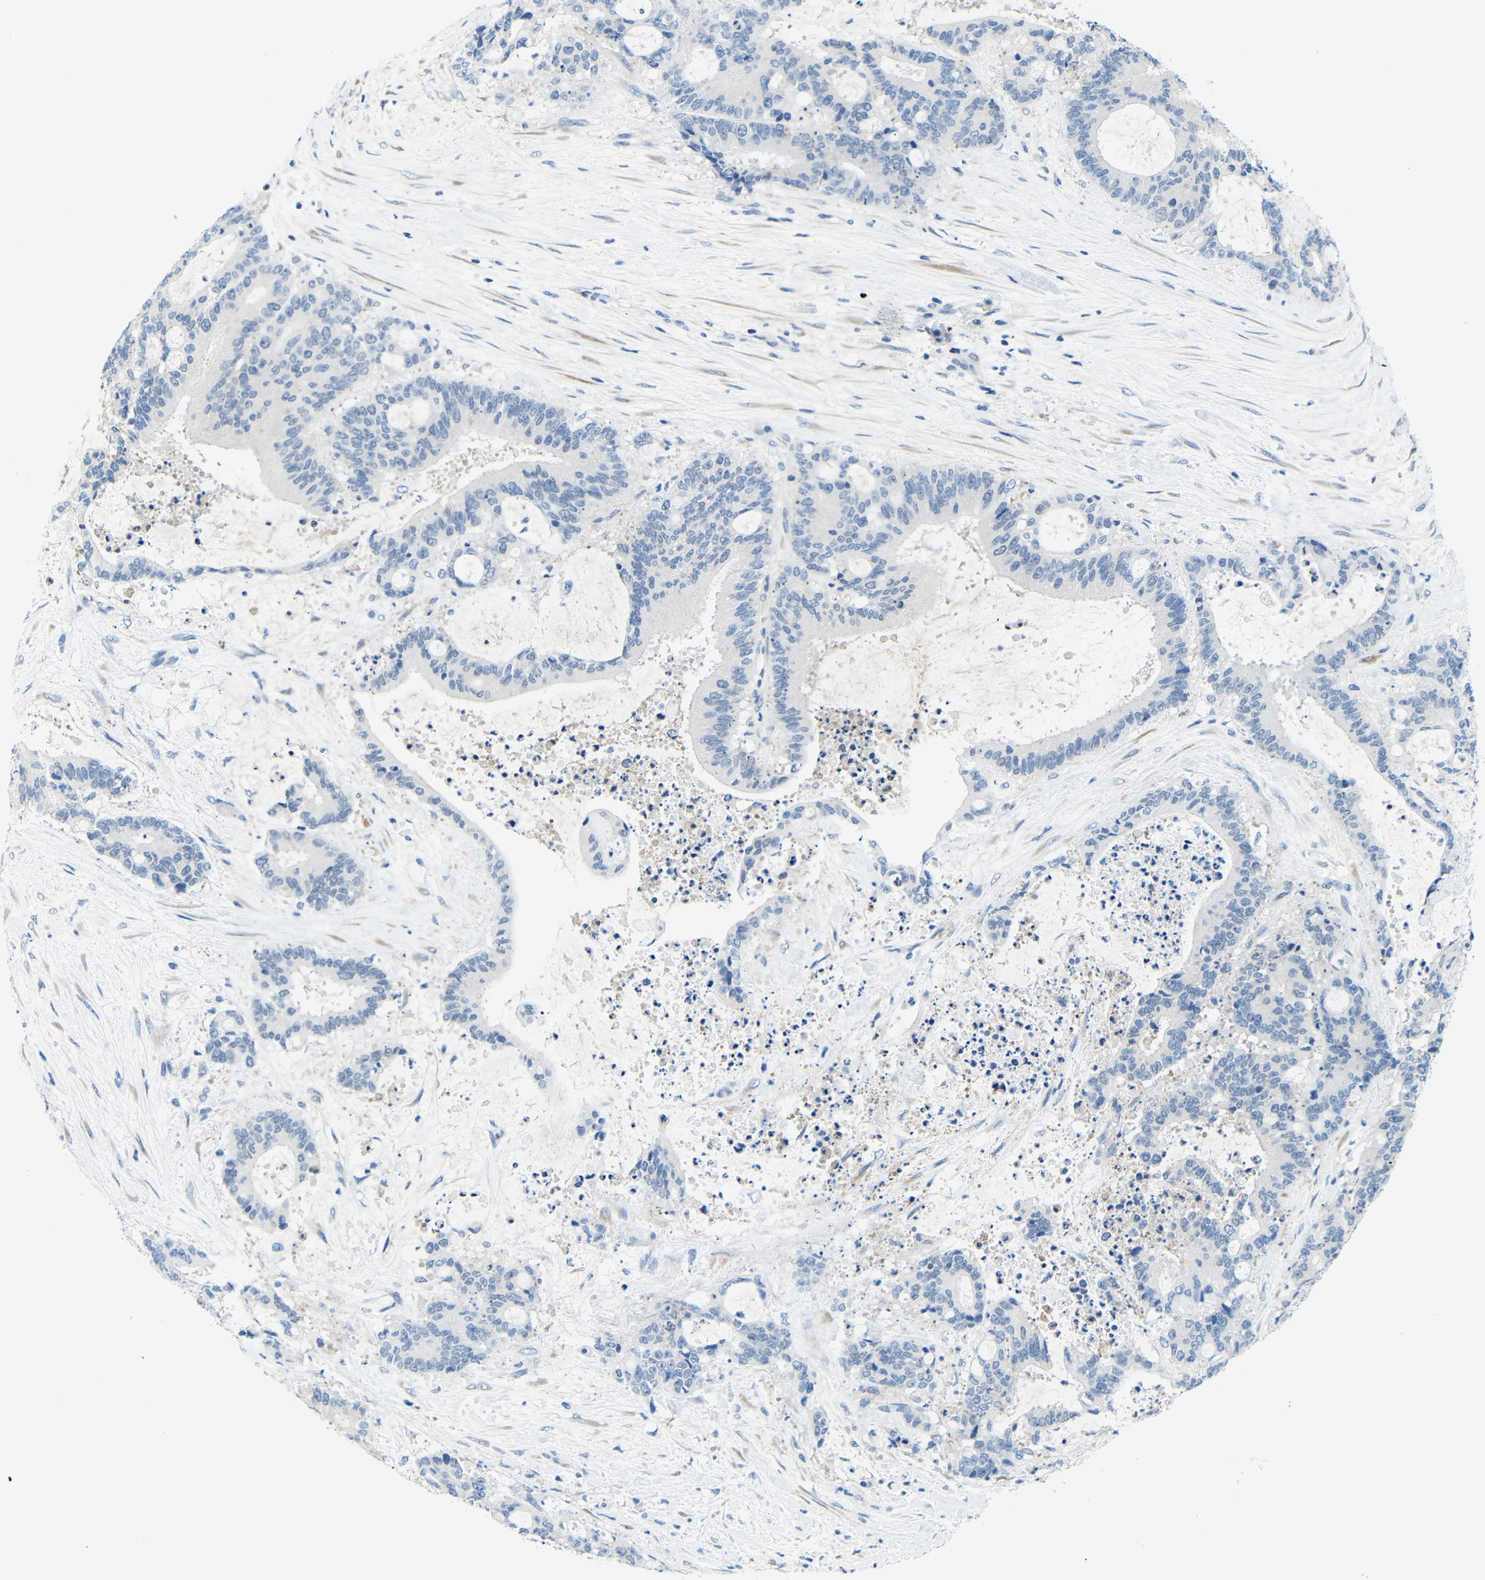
{"staining": {"intensity": "negative", "quantity": "none", "location": "none"}, "tissue": "liver cancer", "cell_type": "Tumor cells", "image_type": "cancer", "snomed": [{"axis": "morphology", "description": "Normal tissue, NOS"}, {"axis": "morphology", "description": "Cholangiocarcinoma"}, {"axis": "topography", "description": "Liver"}, {"axis": "topography", "description": "Peripheral nerve tissue"}], "caption": "There is no significant staining in tumor cells of liver cancer (cholangiocarcinoma).", "gene": "NEGR1", "patient": {"sex": "female", "age": 73}}